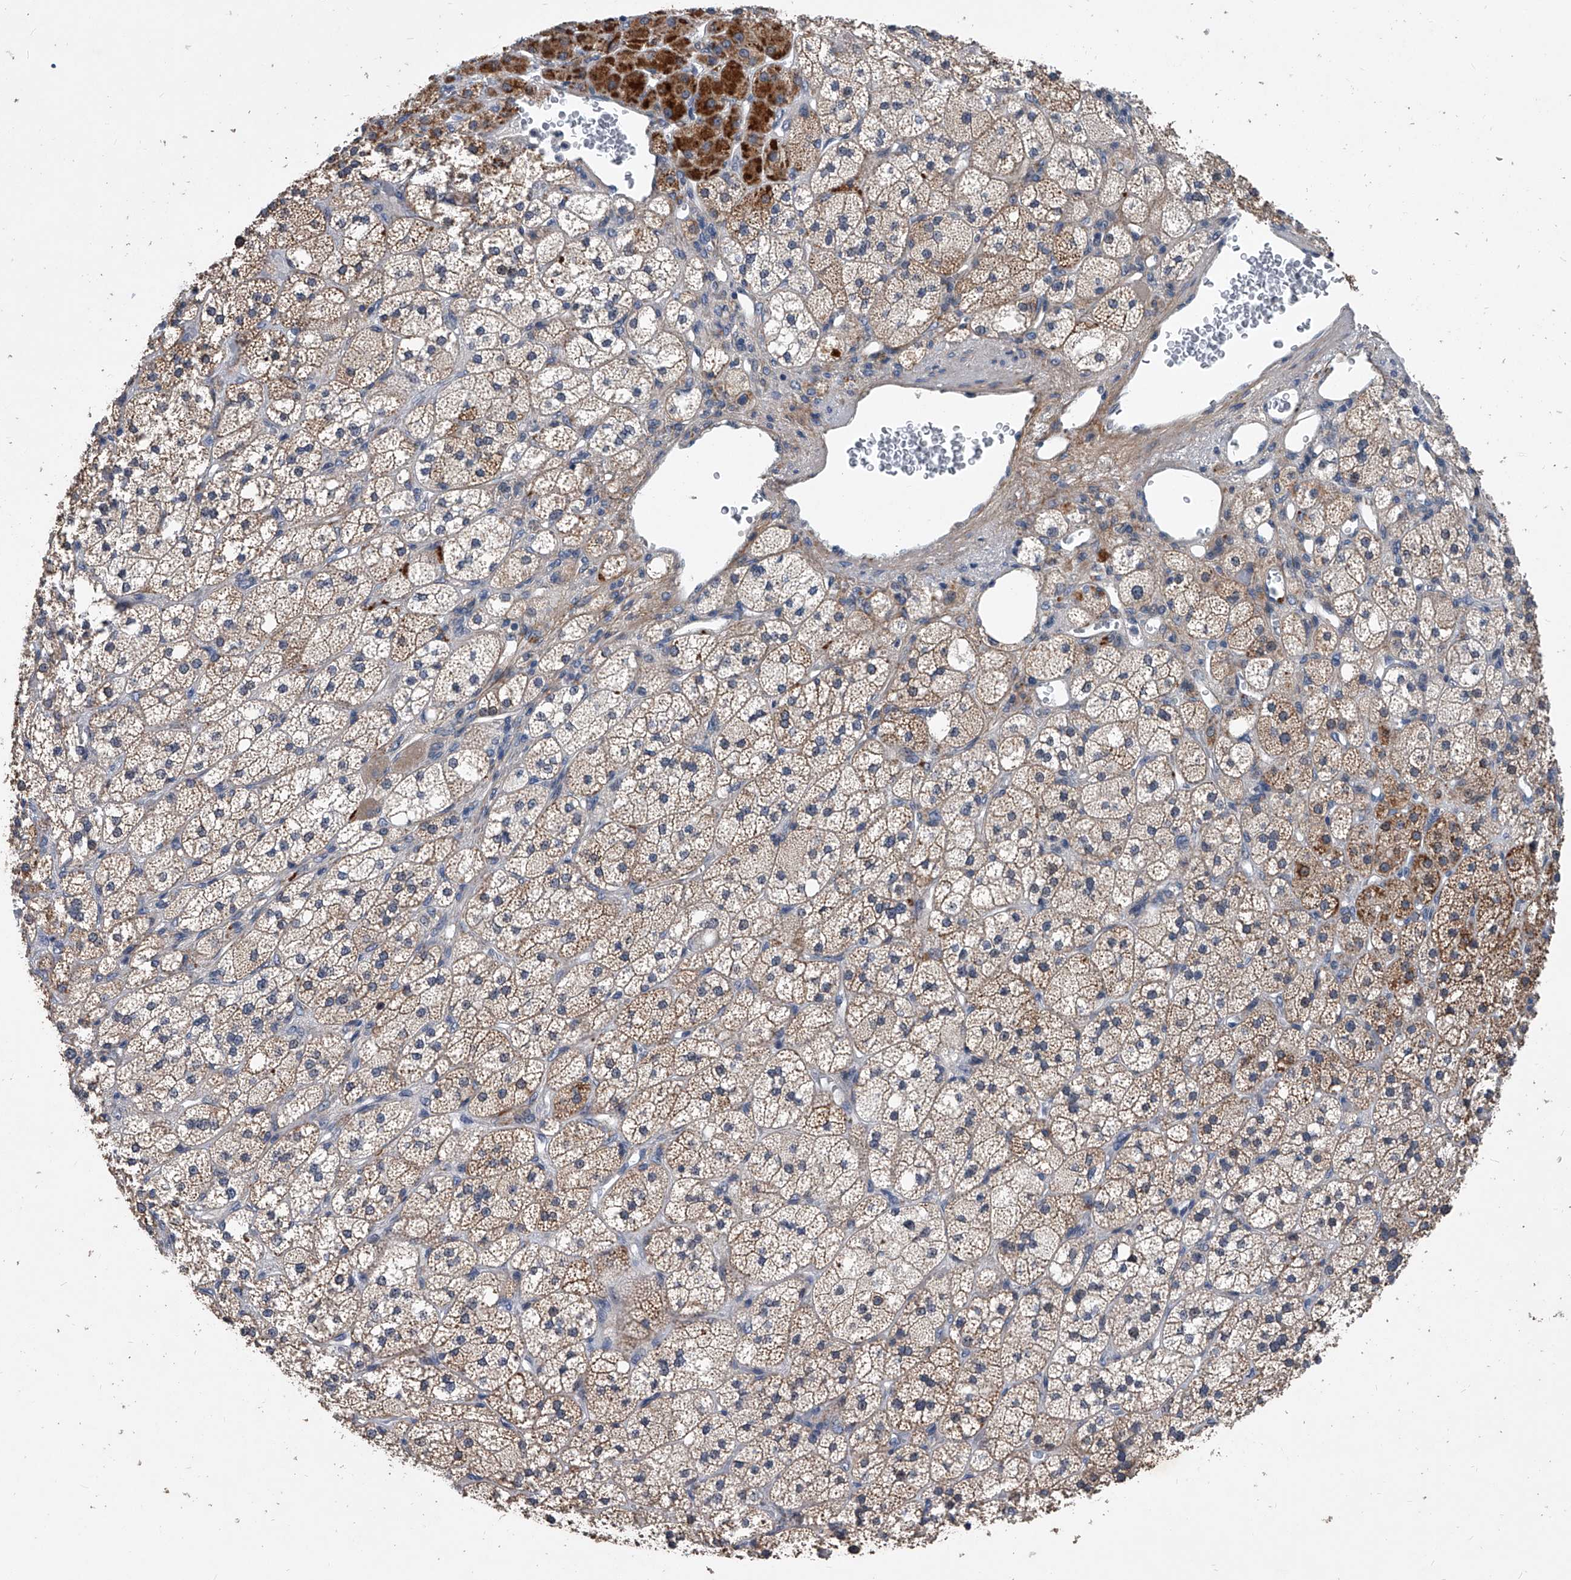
{"staining": {"intensity": "strong", "quantity": ">75%", "location": "cytoplasmic/membranous"}, "tissue": "adrenal gland", "cell_type": "Glandular cells", "image_type": "normal", "snomed": [{"axis": "morphology", "description": "Normal tissue, NOS"}, {"axis": "topography", "description": "Adrenal gland"}], "caption": "An IHC micrograph of unremarkable tissue is shown. Protein staining in brown labels strong cytoplasmic/membranous positivity in adrenal gland within glandular cells.", "gene": "PHACTR1", "patient": {"sex": "male", "age": 61}}